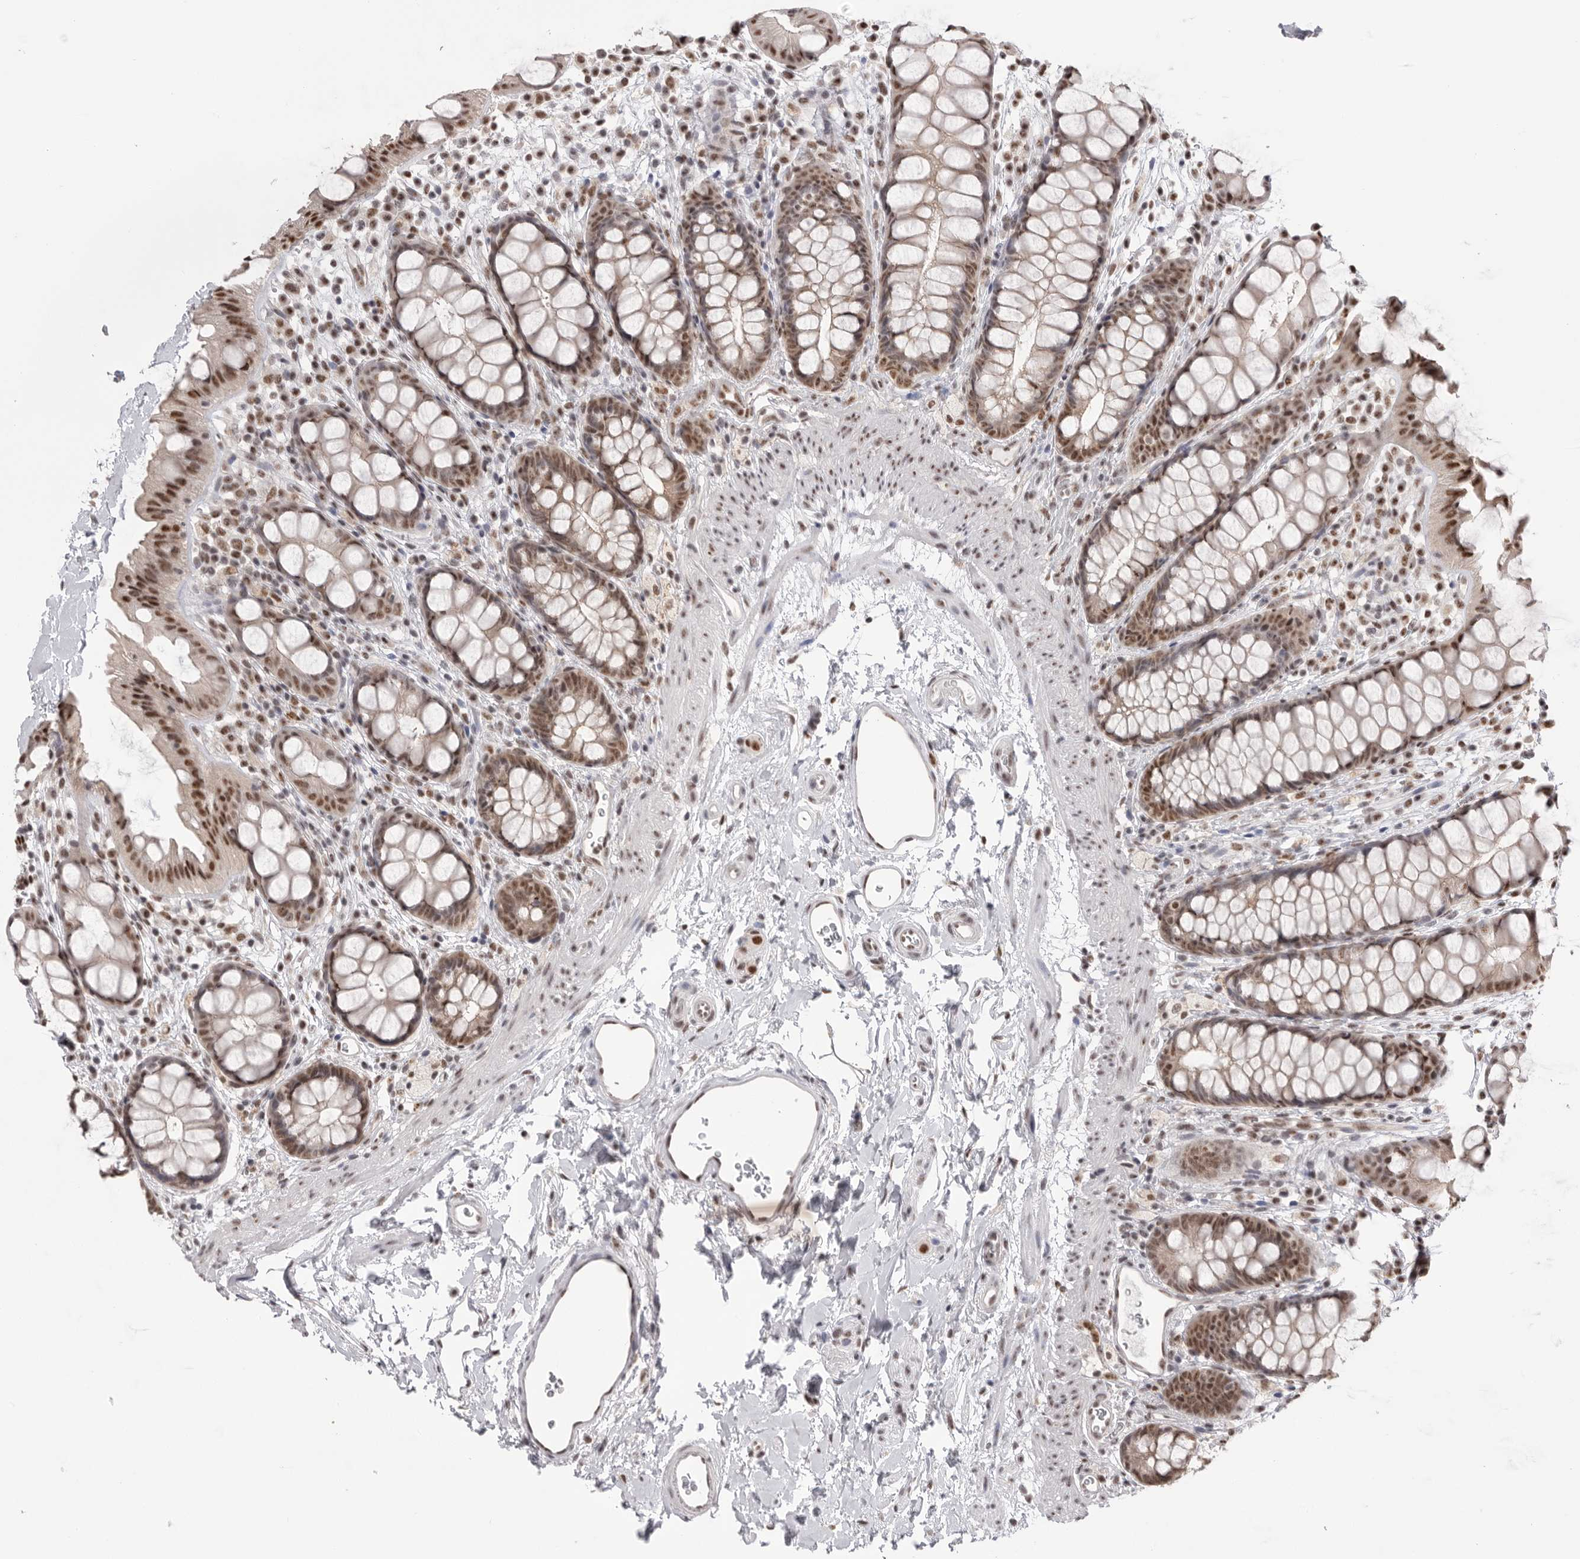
{"staining": {"intensity": "moderate", "quantity": ">75%", "location": "nuclear"}, "tissue": "rectum", "cell_type": "Glandular cells", "image_type": "normal", "snomed": [{"axis": "morphology", "description": "Normal tissue, NOS"}, {"axis": "topography", "description": "Rectum"}], "caption": "A brown stain shows moderate nuclear staining of a protein in glandular cells of unremarkable human rectum.", "gene": "BCLAF3", "patient": {"sex": "female", "age": 65}}